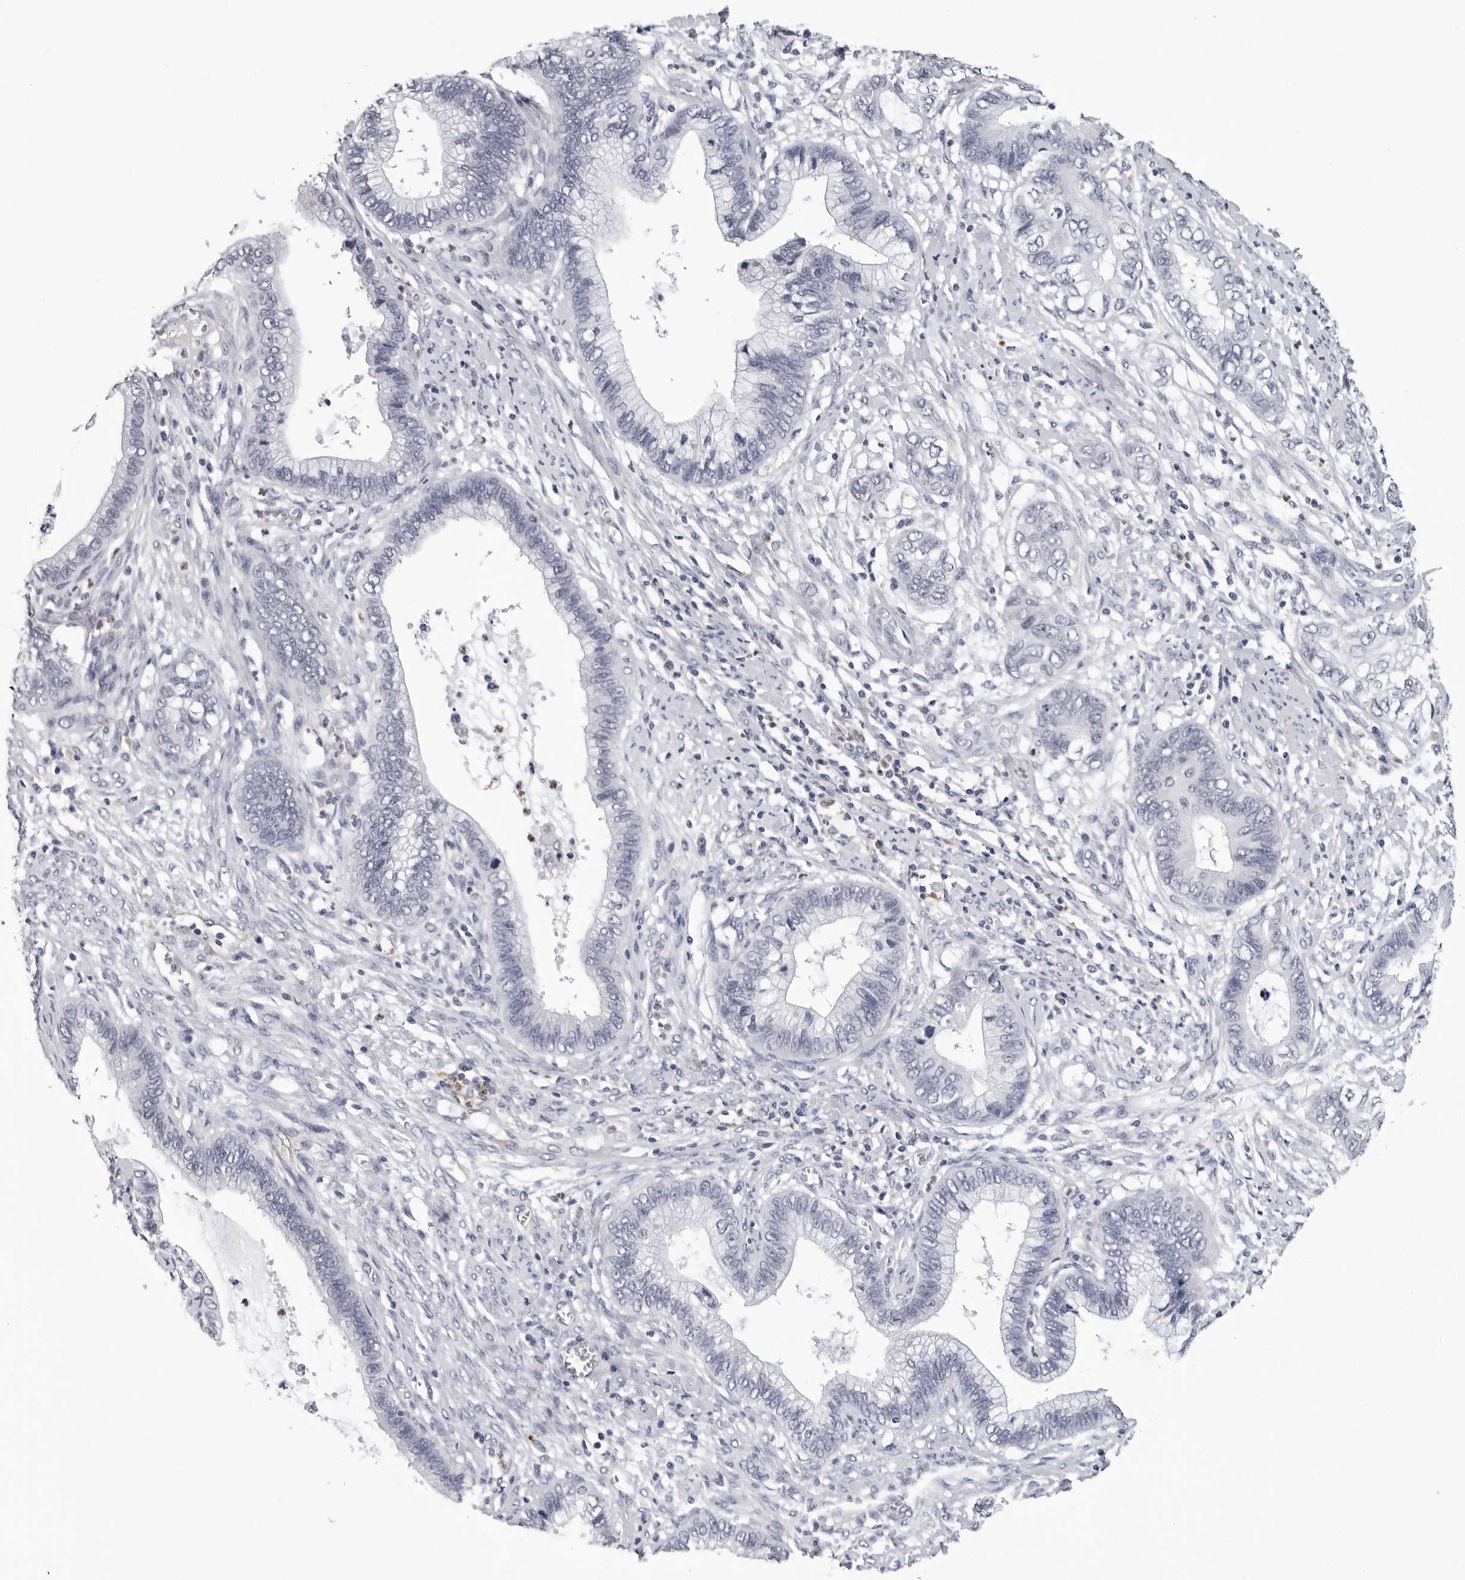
{"staining": {"intensity": "negative", "quantity": "none", "location": "none"}, "tissue": "cervical cancer", "cell_type": "Tumor cells", "image_type": "cancer", "snomed": [{"axis": "morphology", "description": "Adenocarcinoma, NOS"}, {"axis": "topography", "description": "Cervix"}], "caption": "Immunohistochemistry image of cervical cancer stained for a protein (brown), which displays no expression in tumor cells.", "gene": "TRMT13", "patient": {"sex": "female", "age": 44}}